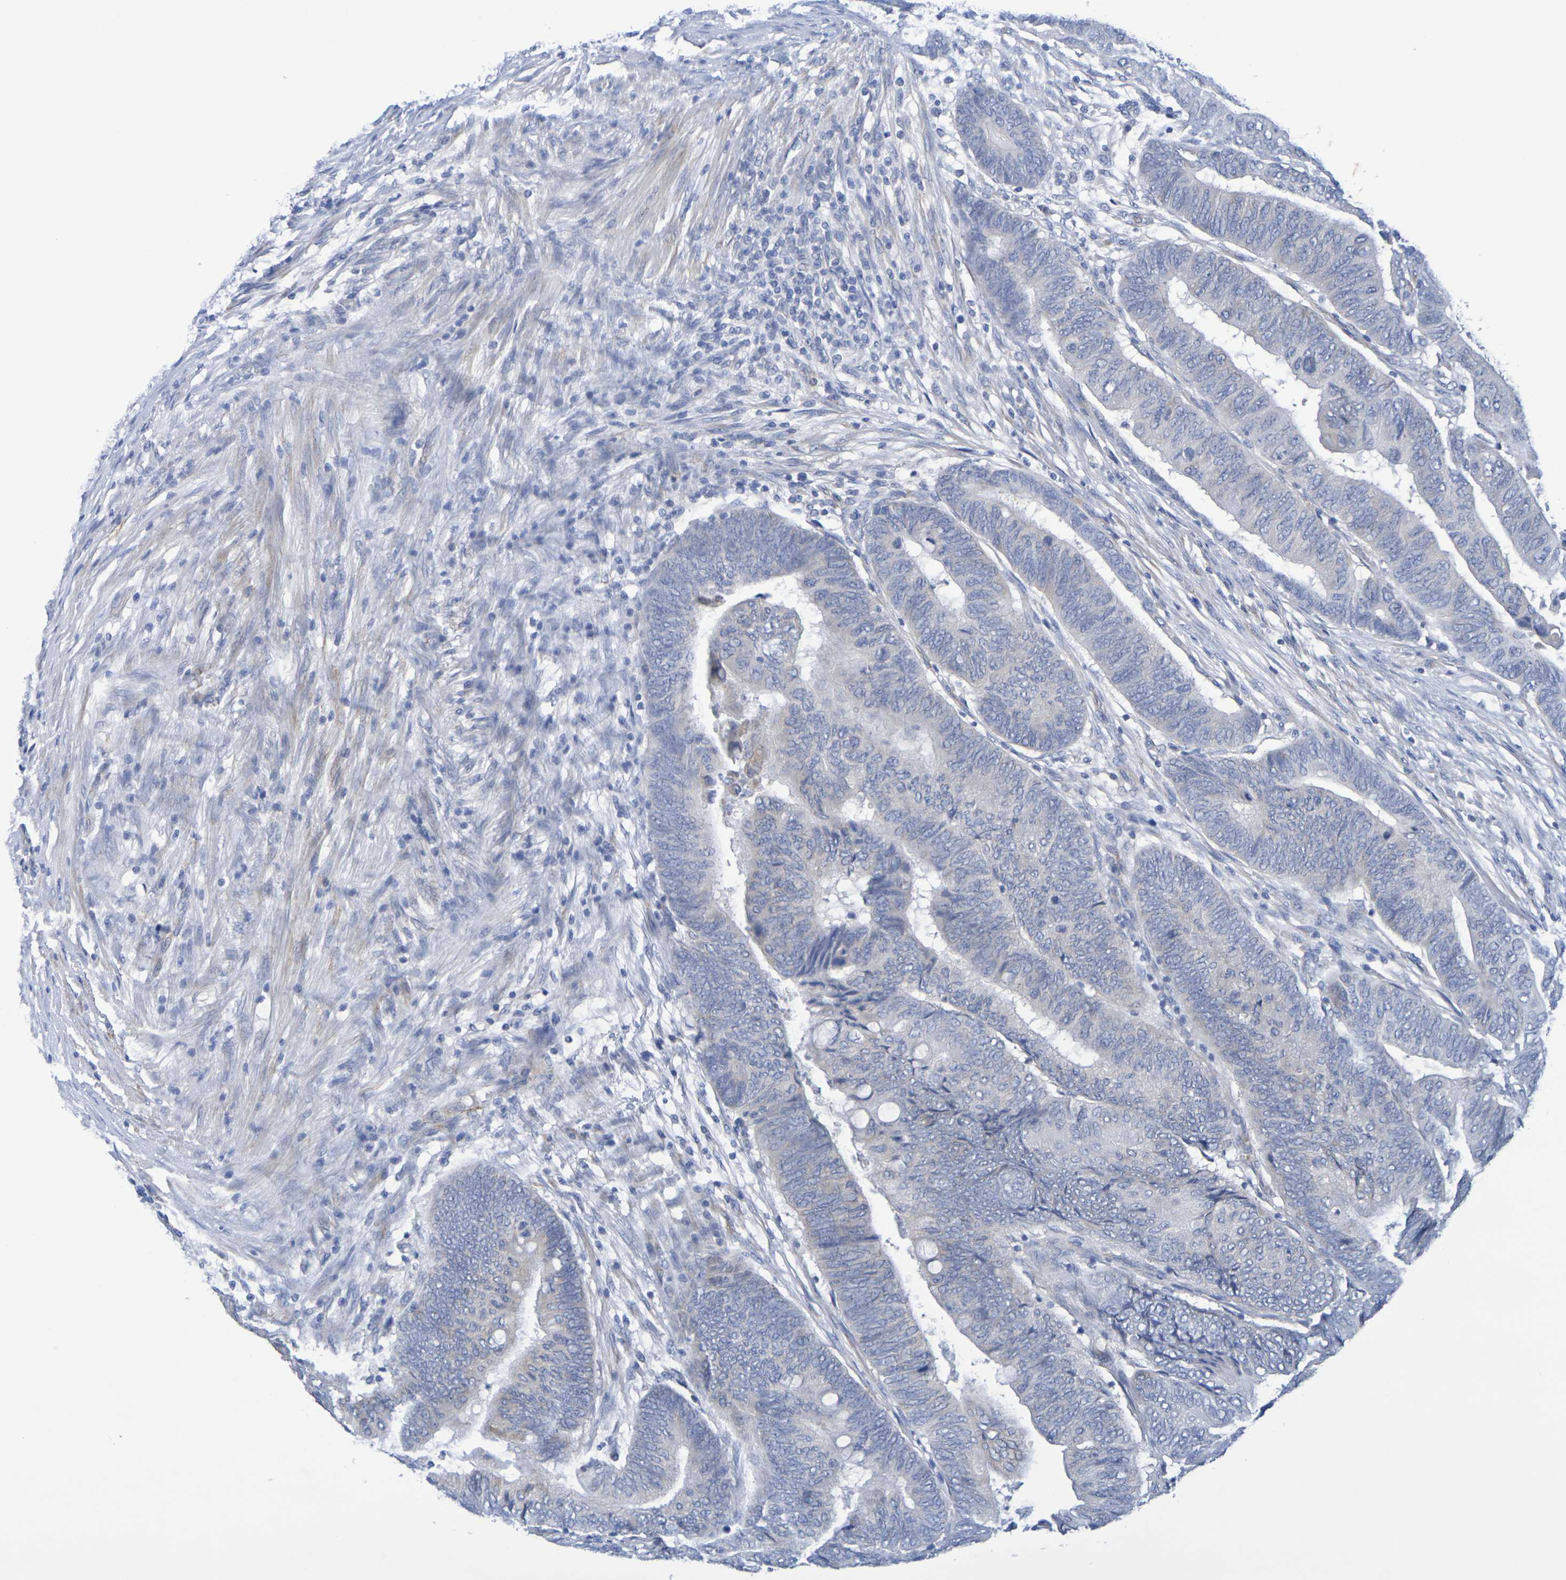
{"staining": {"intensity": "negative", "quantity": "none", "location": "none"}, "tissue": "colorectal cancer", "cell_type": "Tumor cells", "image_type": "cancer", "snomed": [{"axis": "morphology", "description": "Normal tissue, NOS"}, {"axis": "morphology", "description": "Adenocarcinoma, NOS"}, {"axis": "topography", "description": "Rectum"}, {"axis": "topography", "description": "Peripheral nerve tissue"}], "caption": "The immunohistochemistry photomicrograph has no significant positivity in tumor cells of colorectal cancer tissue.", "gene": "TMCC3", "patient": {"sex": "male", "age": 92}}